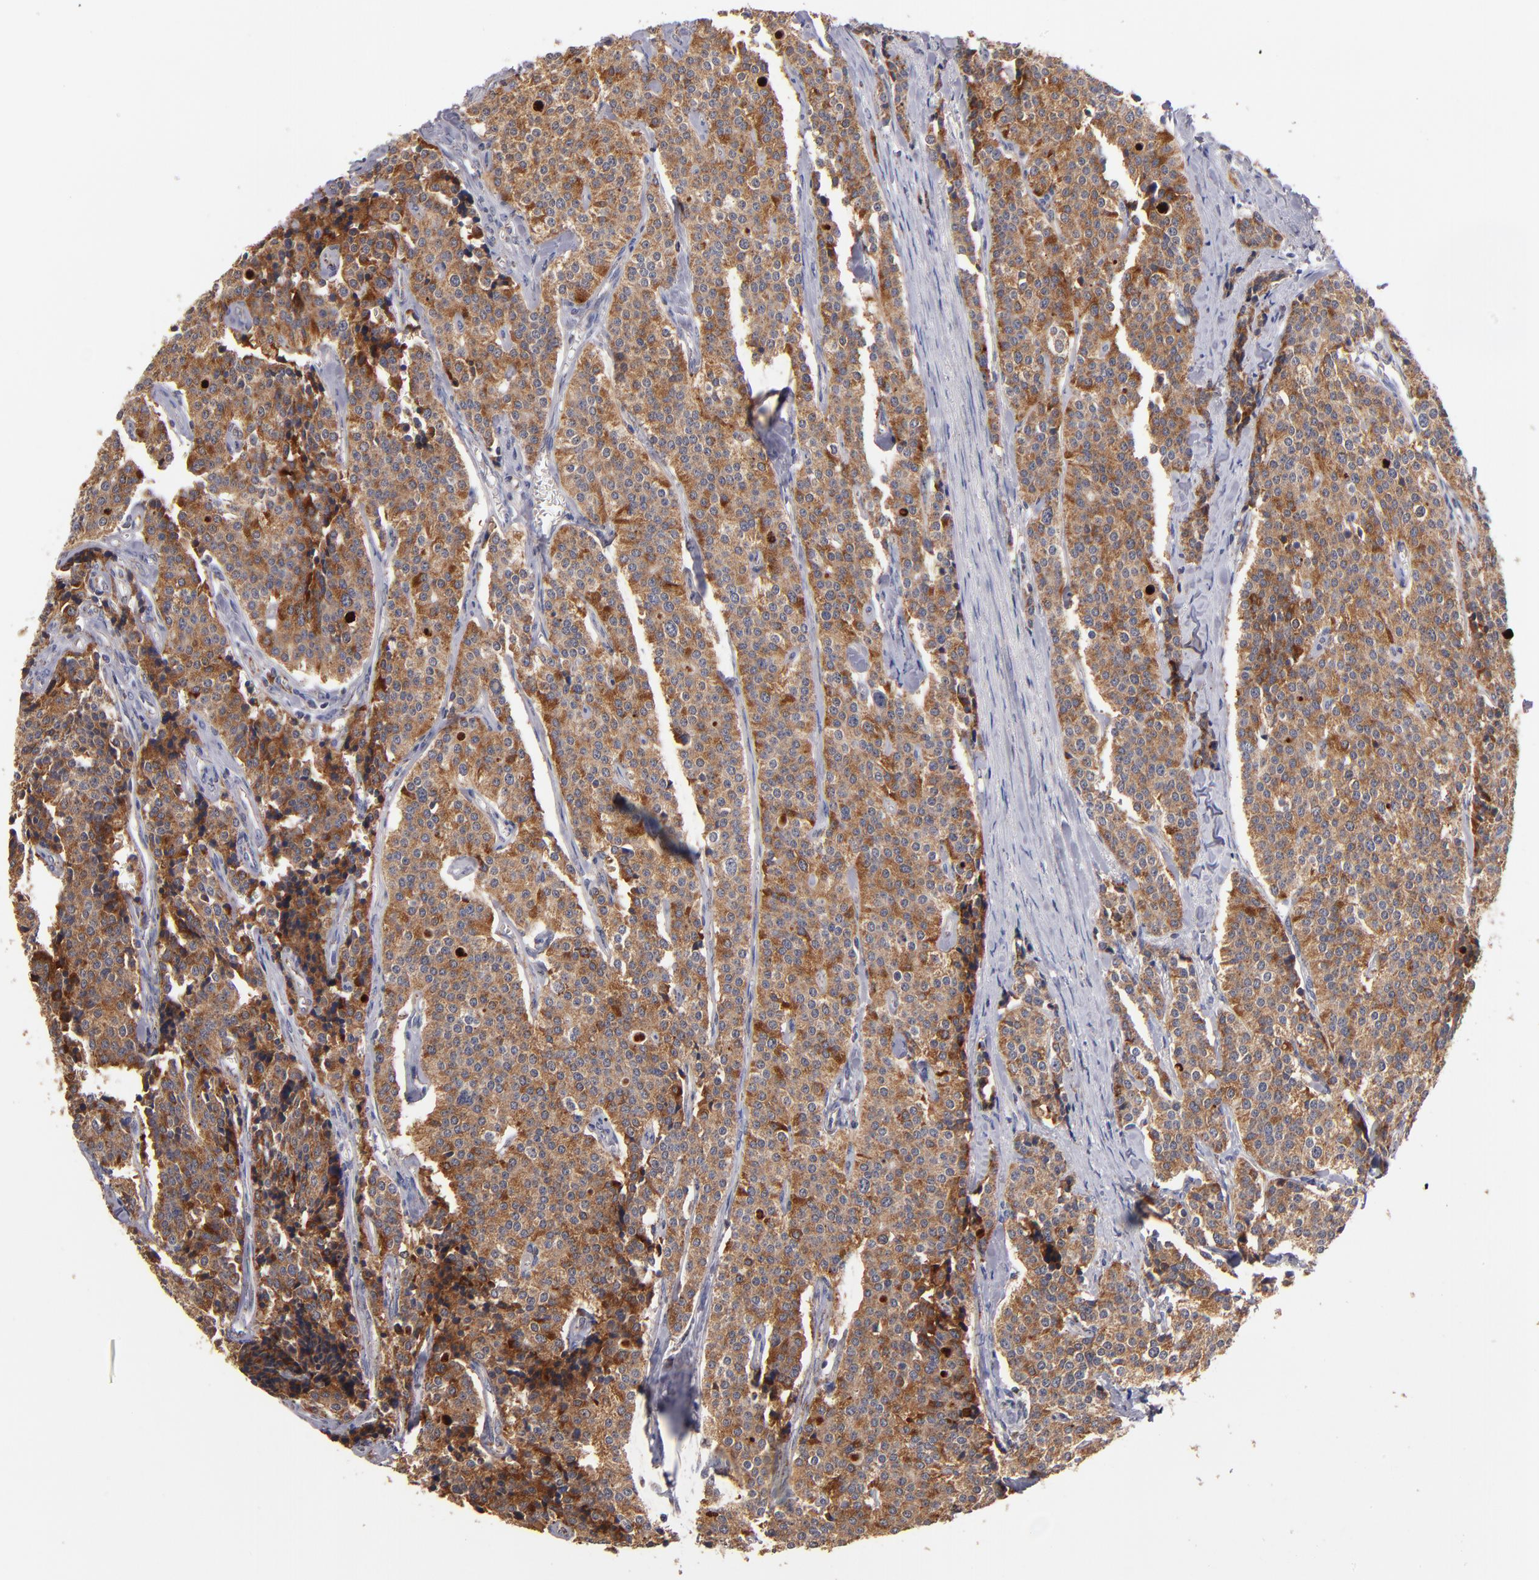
{"staining": {"intensity": "moderate", "quantity": ">75%", "location": "cytoplasmic/membranous"}, "tissue": "carcinoid", "cell_type": "Tumor cells", "image_type": "cancer", "snomed": [{"axis": "morphology", "description": "Carcinoid, malignant, NOS"}, {"axis": "topography", "description": "Small intestine"}], "caption": "Immunohistochemical staining of human malignant carcinoid demonstrates moderate cytoplasmic/membranous protein expression in approximately >75% of tumor cells.", "gene": "DIABLO", "patient": {"sex": "male", "age": 63}}